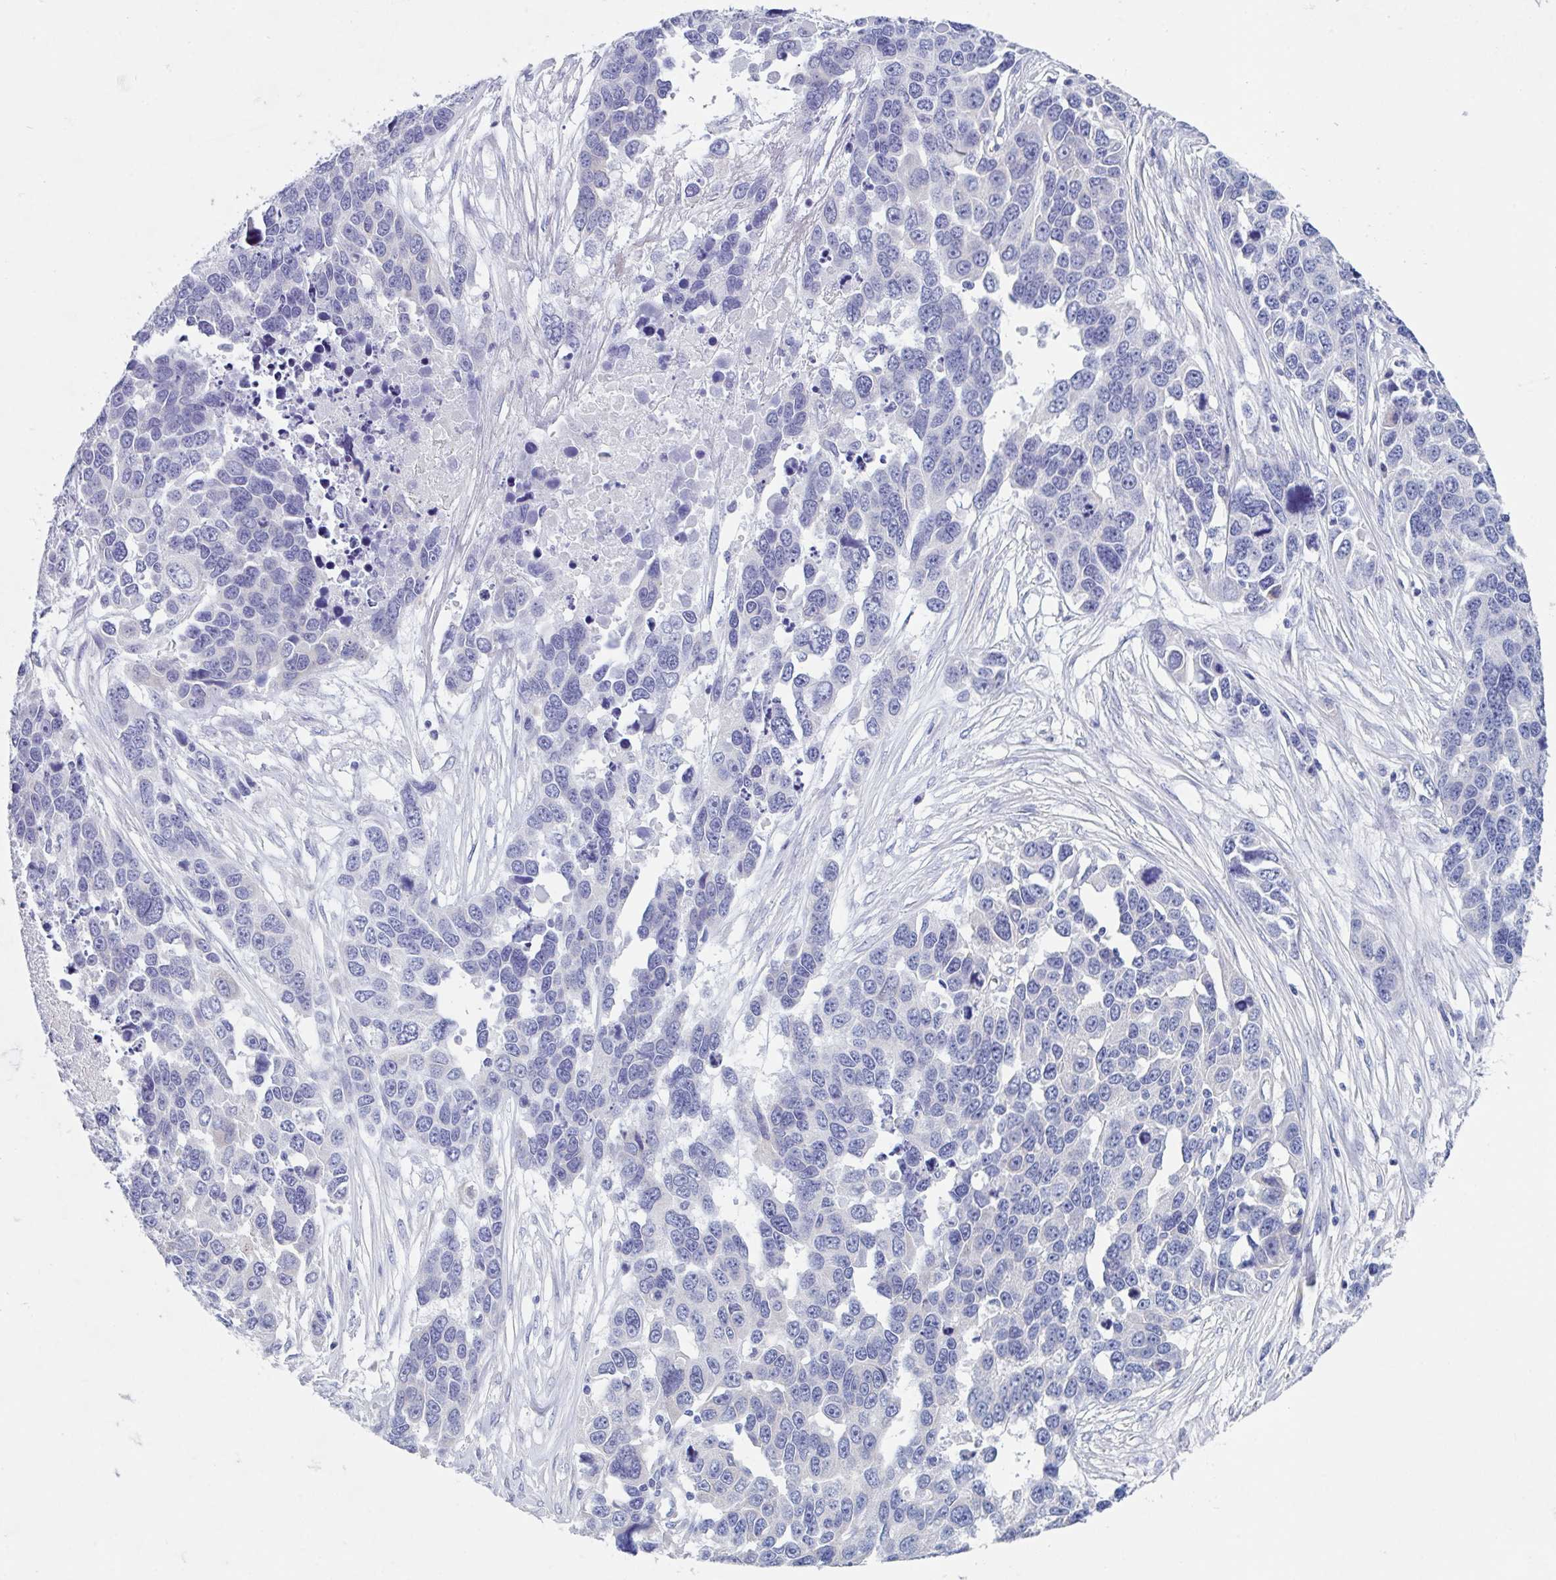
{"staining": {"intensity": "negative", "quantity": "none", "location": "none"}, "tissue": "ovarian cancer", "cell_type": "Tumor cells", "image_type": "cancer", "snomed": [{"axis": "morphology", "description": "Cystadenocarcinoma, serous, NOS"}, {"axis": "topography", "description": "Ovary"}], "caption": "Tumor cells are negative for protein expression in human serous cystadenocarcinoma (ovarian).", "gene": "NT5C3B", "patient": {"sex": "female", "age": 76}}